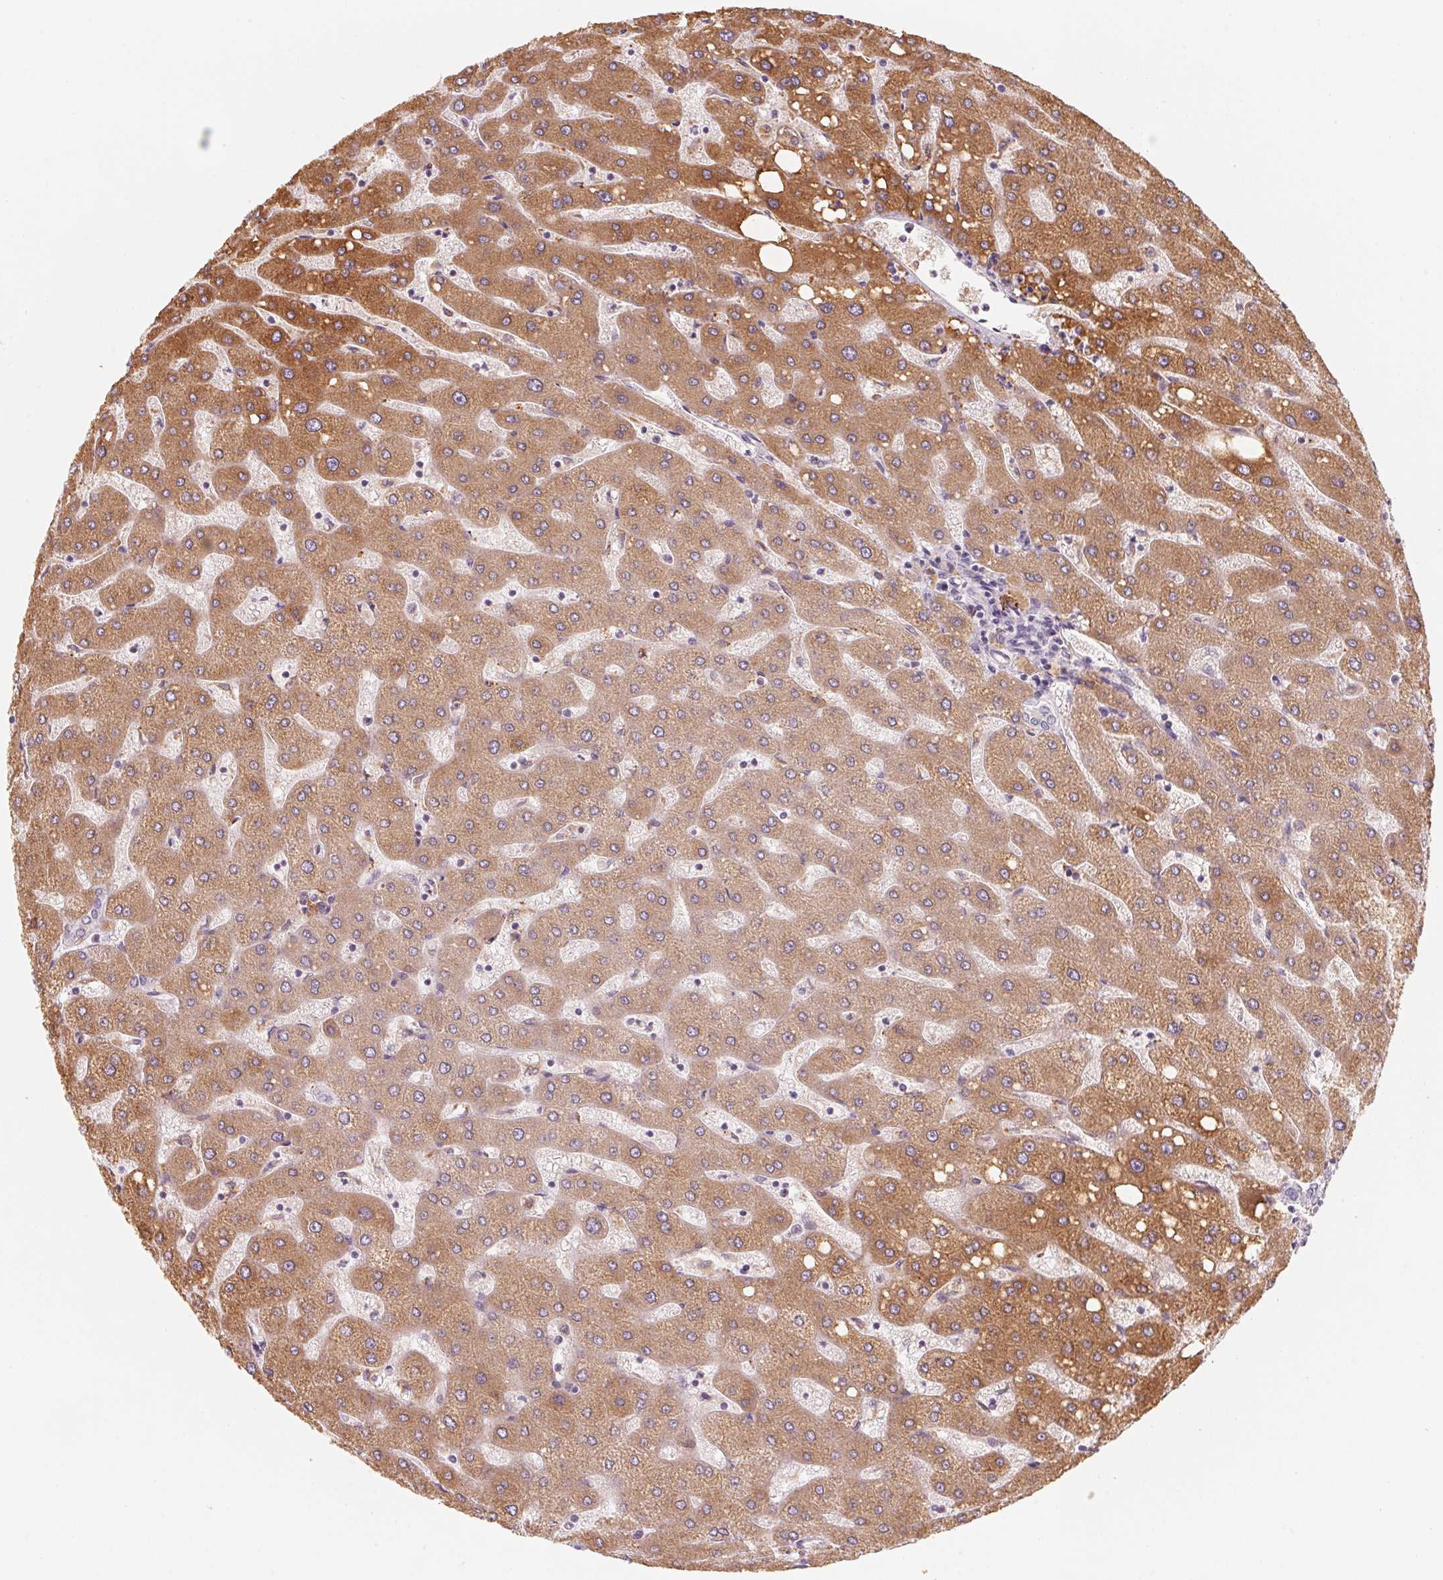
{"staining": {"intensity": "negative", "quantity": "none", "location": "none"}, "tissue": "liver", "cell_type": "Cholangiocytes", "image_type": "normal", "snomed": [{"axis": "morphology", "description": "Normal tissue, NOS"}, {"axis": "topography", "description": "Liver"}], "caption": "High power microscopy image of an immunohistochemistry (IHC) photomicrograph of normal liver, revealing no significant staining in cholangiocytes.", "gene": "TREH", "patient": {"sex": "male", "age": 67}}